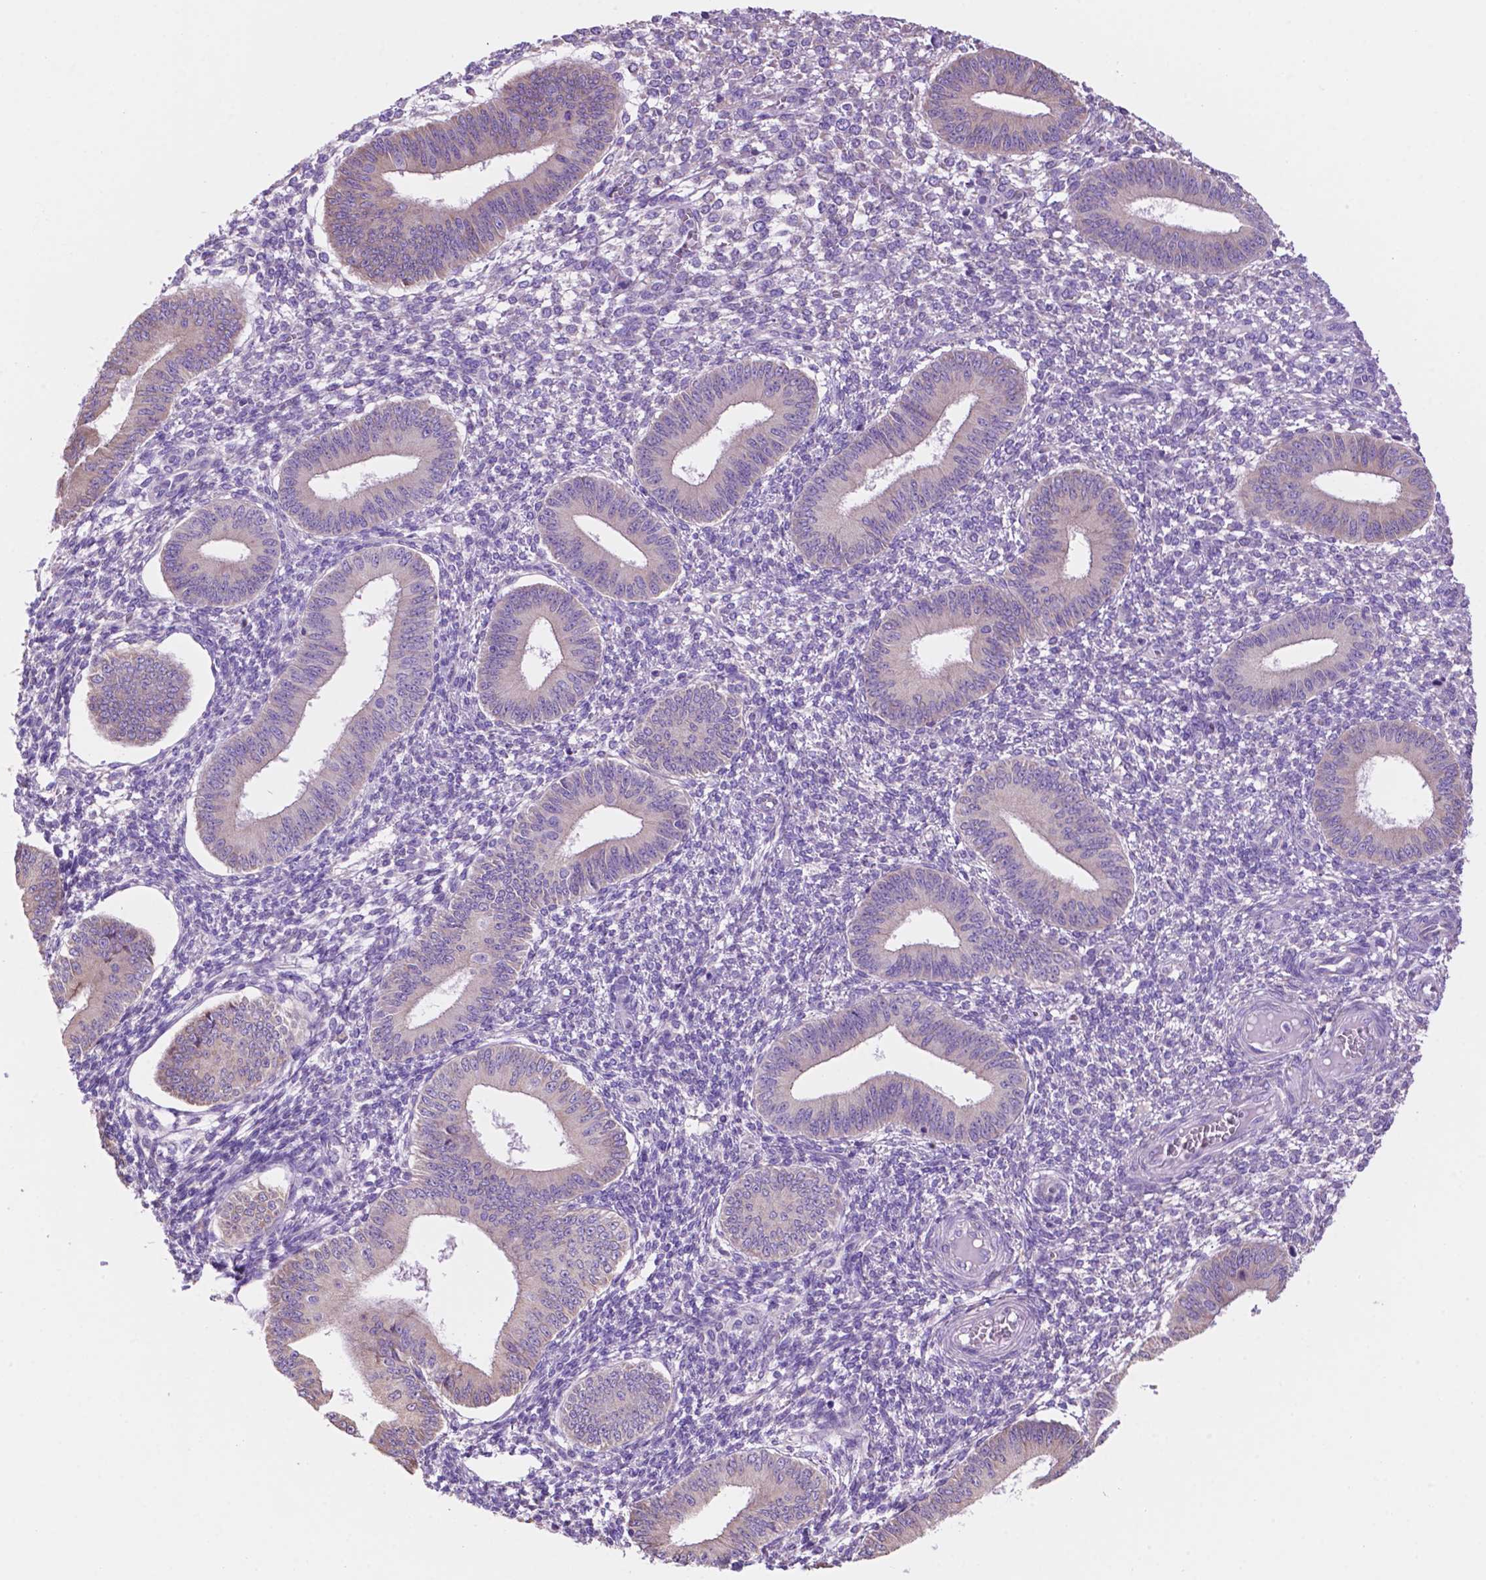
{"staining": {"intensity": "negative", "quantity": "none", "location": "none"}, "tissue": "endometrium", "cell_type": "Cells in endometrial stroma", "image_type": "normal", "snomed": [{"axis": "morphology", "description": "Normal tissue, NOS"}, {"axis": "topography", "description": "Endometrium"}], "caption": "DAB (3,3'-diaminobenzidine) immunohistochemical staining of unremarkable endometrium displays no significant positivity in cells in endometrial stroma.", "gene": "CEACAM7", "patient": {"sex": "female", "age": 42}}